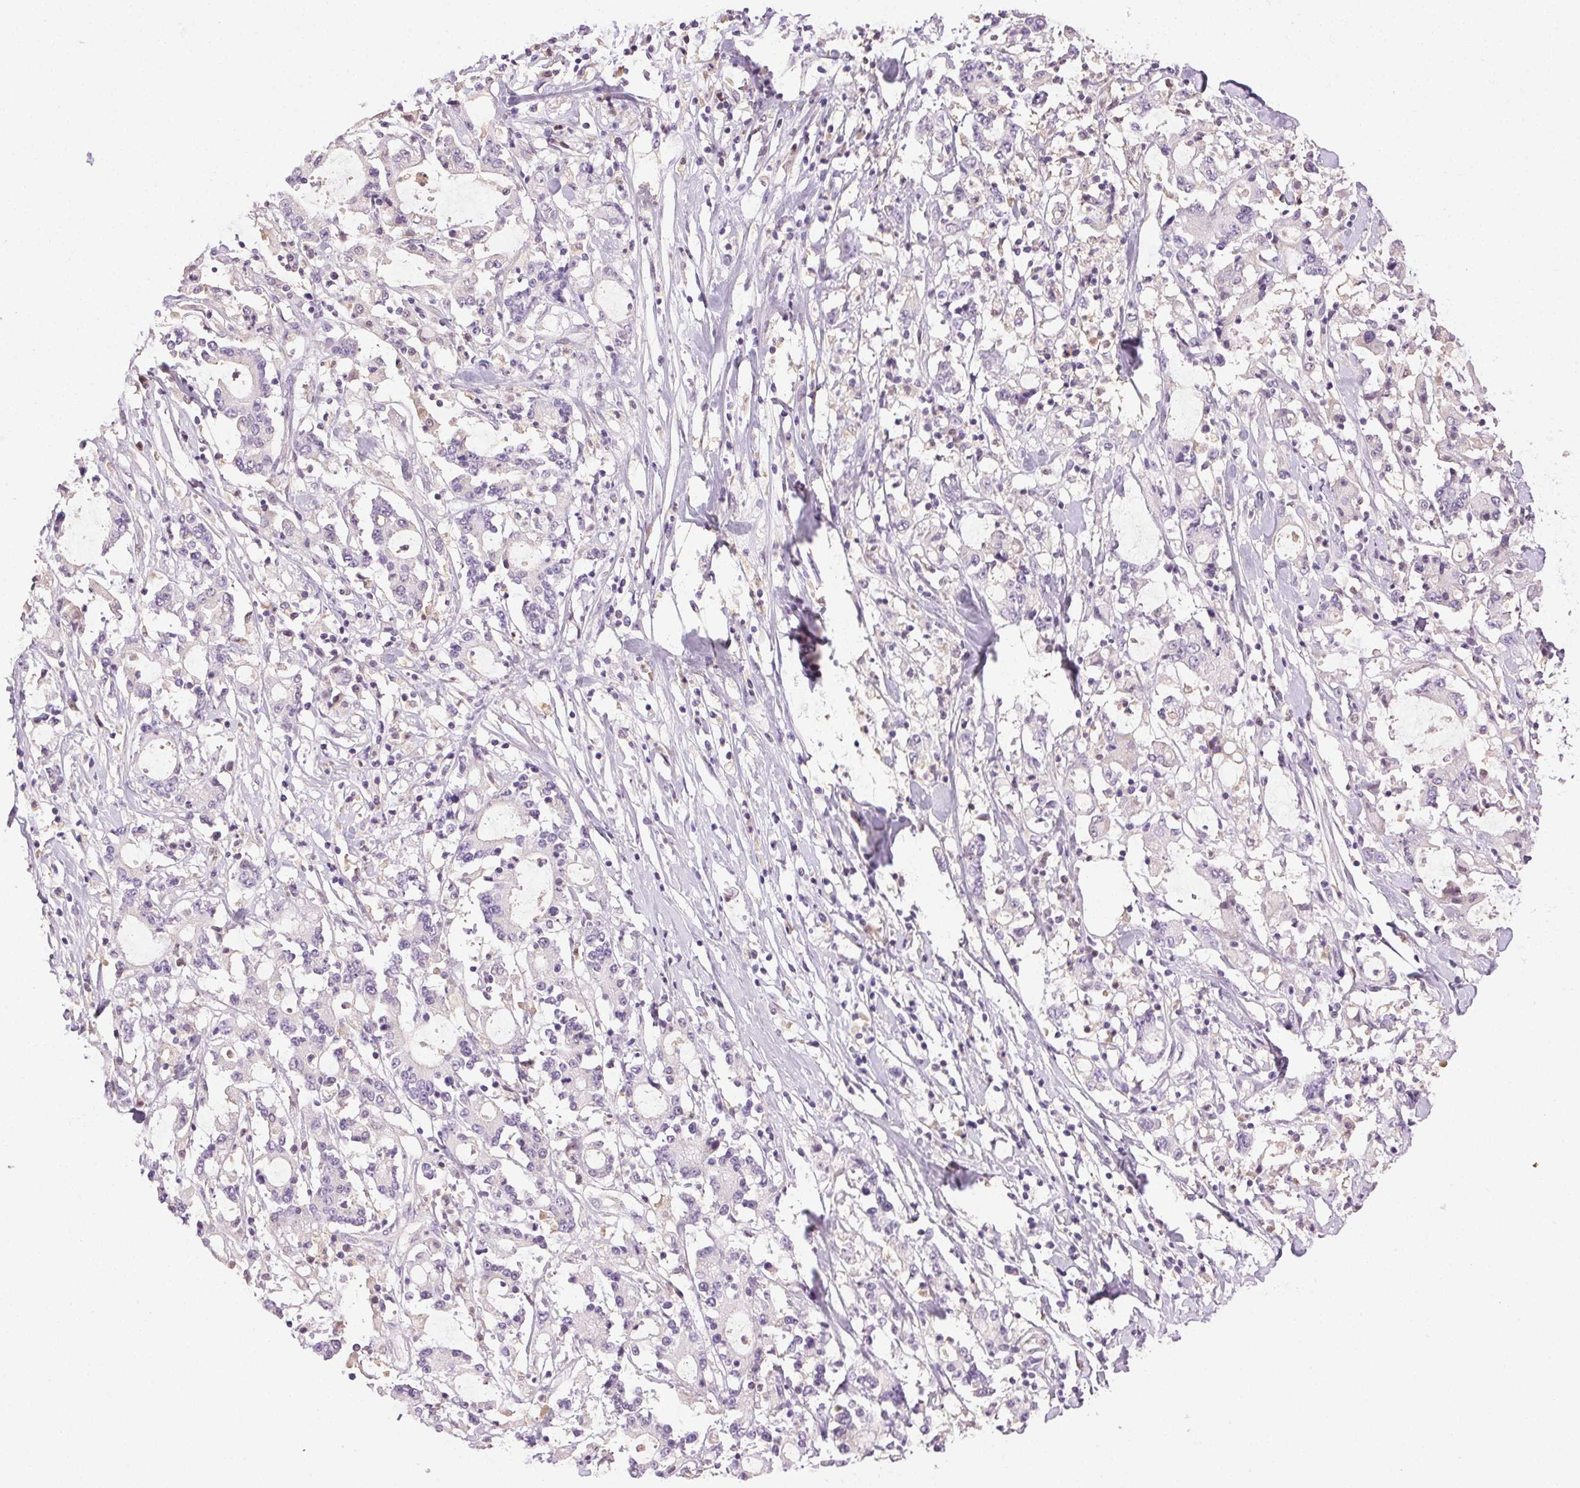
{"staining": {"intensity": "negative", "quantity": "none", "location": "none"}, "tissue": "stomach cancer", "cell_type": "Tumor cells", "image_type": "cancer", "snomed": [{"axis": "morphology", "description": "Adenocarcinoma, NOS"}, {"axis": "topography", "description": "Stomach, upper"}], "caption": "High magnification brightfield microscopy of stomach cancer stained with DAB (brown) and counterstained with hematoxylin (blue): tumor cells show no significant staining.", "gene": "BPIFB2", "patient": {"sex": "male", "age": 68}}